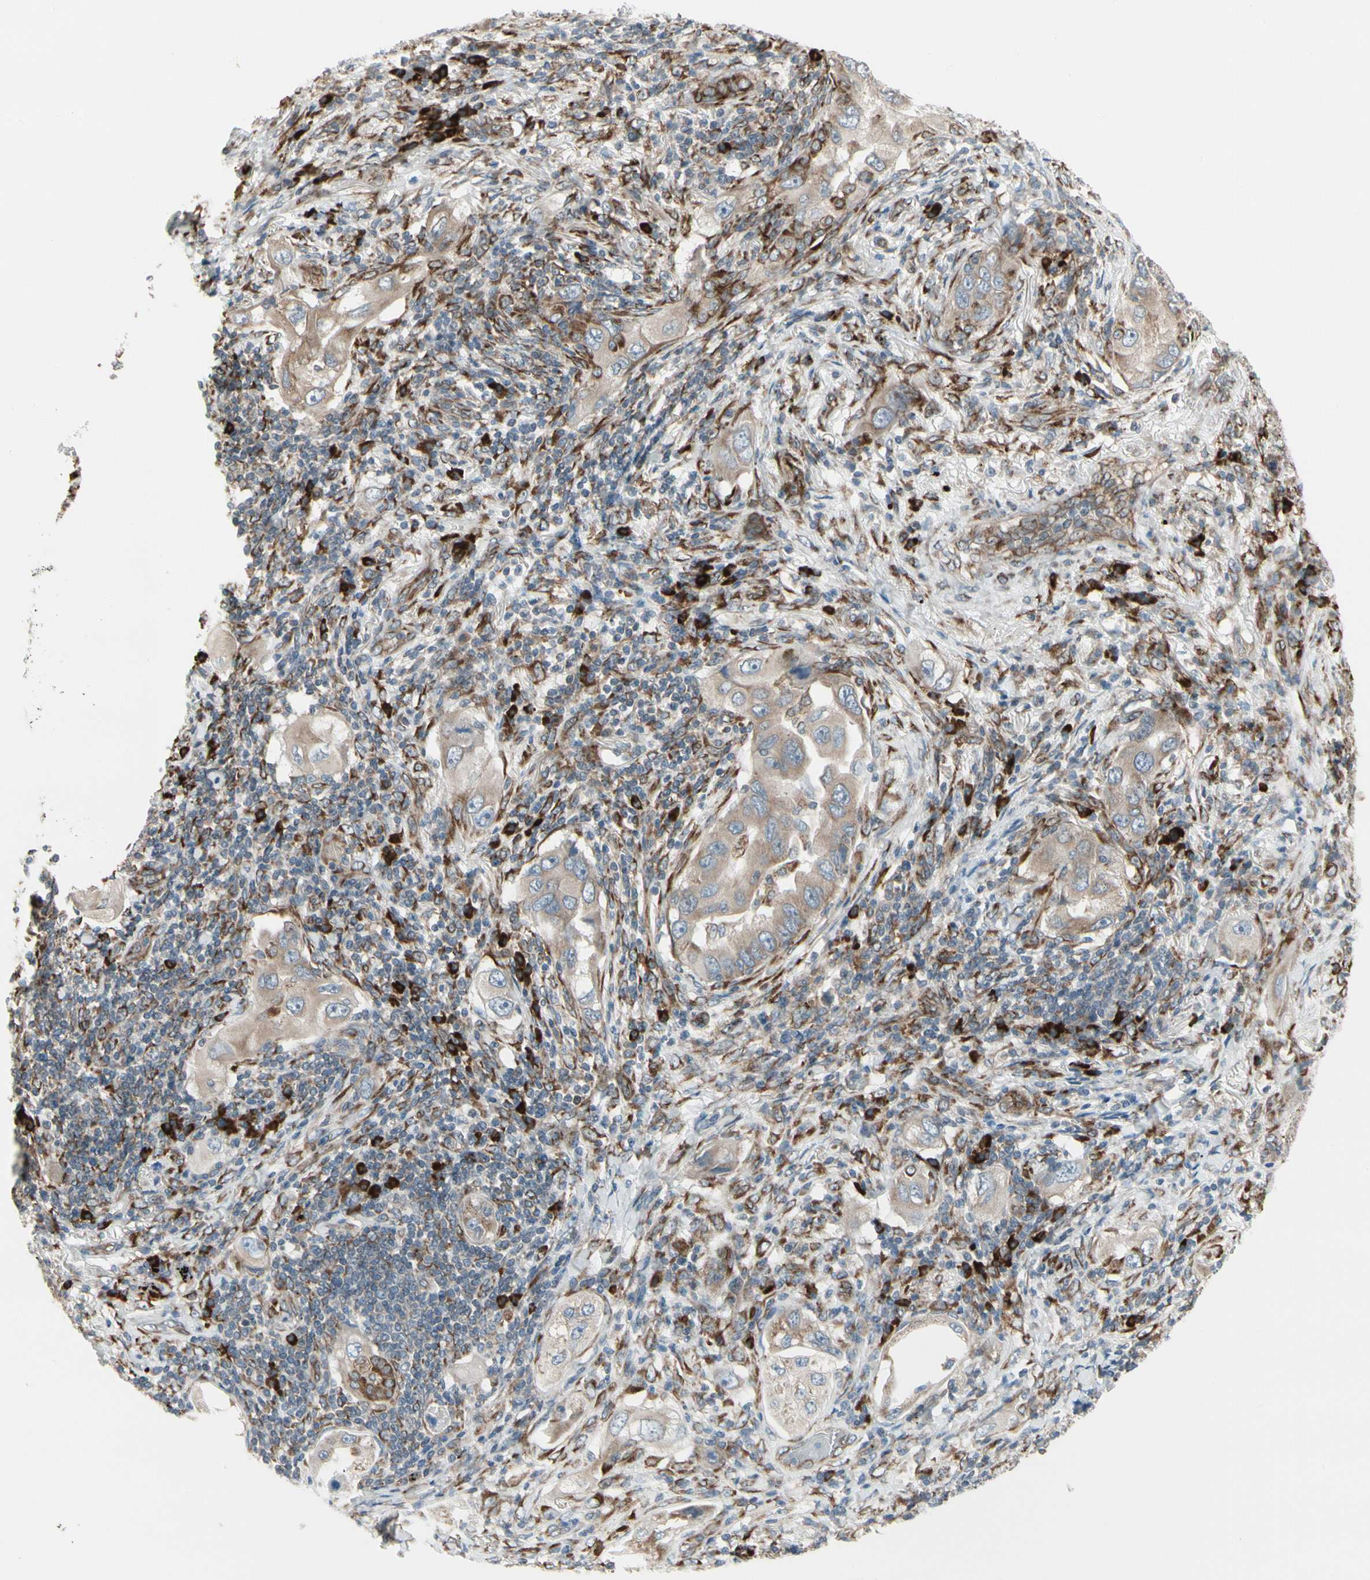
{"staining": {"intensity": "moderate", "quantity": ">75%", "location": "cytoplasmic/membranous"}, "tissue": "lung cancer", "cell_type": "Tumor cells", "image_type": "cancer", "snomed": [{"axis": "morphology", "description": "Adenocarcinoma, NOS"}, {"axis": "topography", "description": "Lung"}], "caption": "The histopathology image shows immunohistochemical staining of adenocarcinoma (lung). There is moderate cytoplasmic/membranous positivity is identified in about >75% of tumor cells.", "gene": "FNDC3A", "patient": {"sex": "female", "age": 65}}